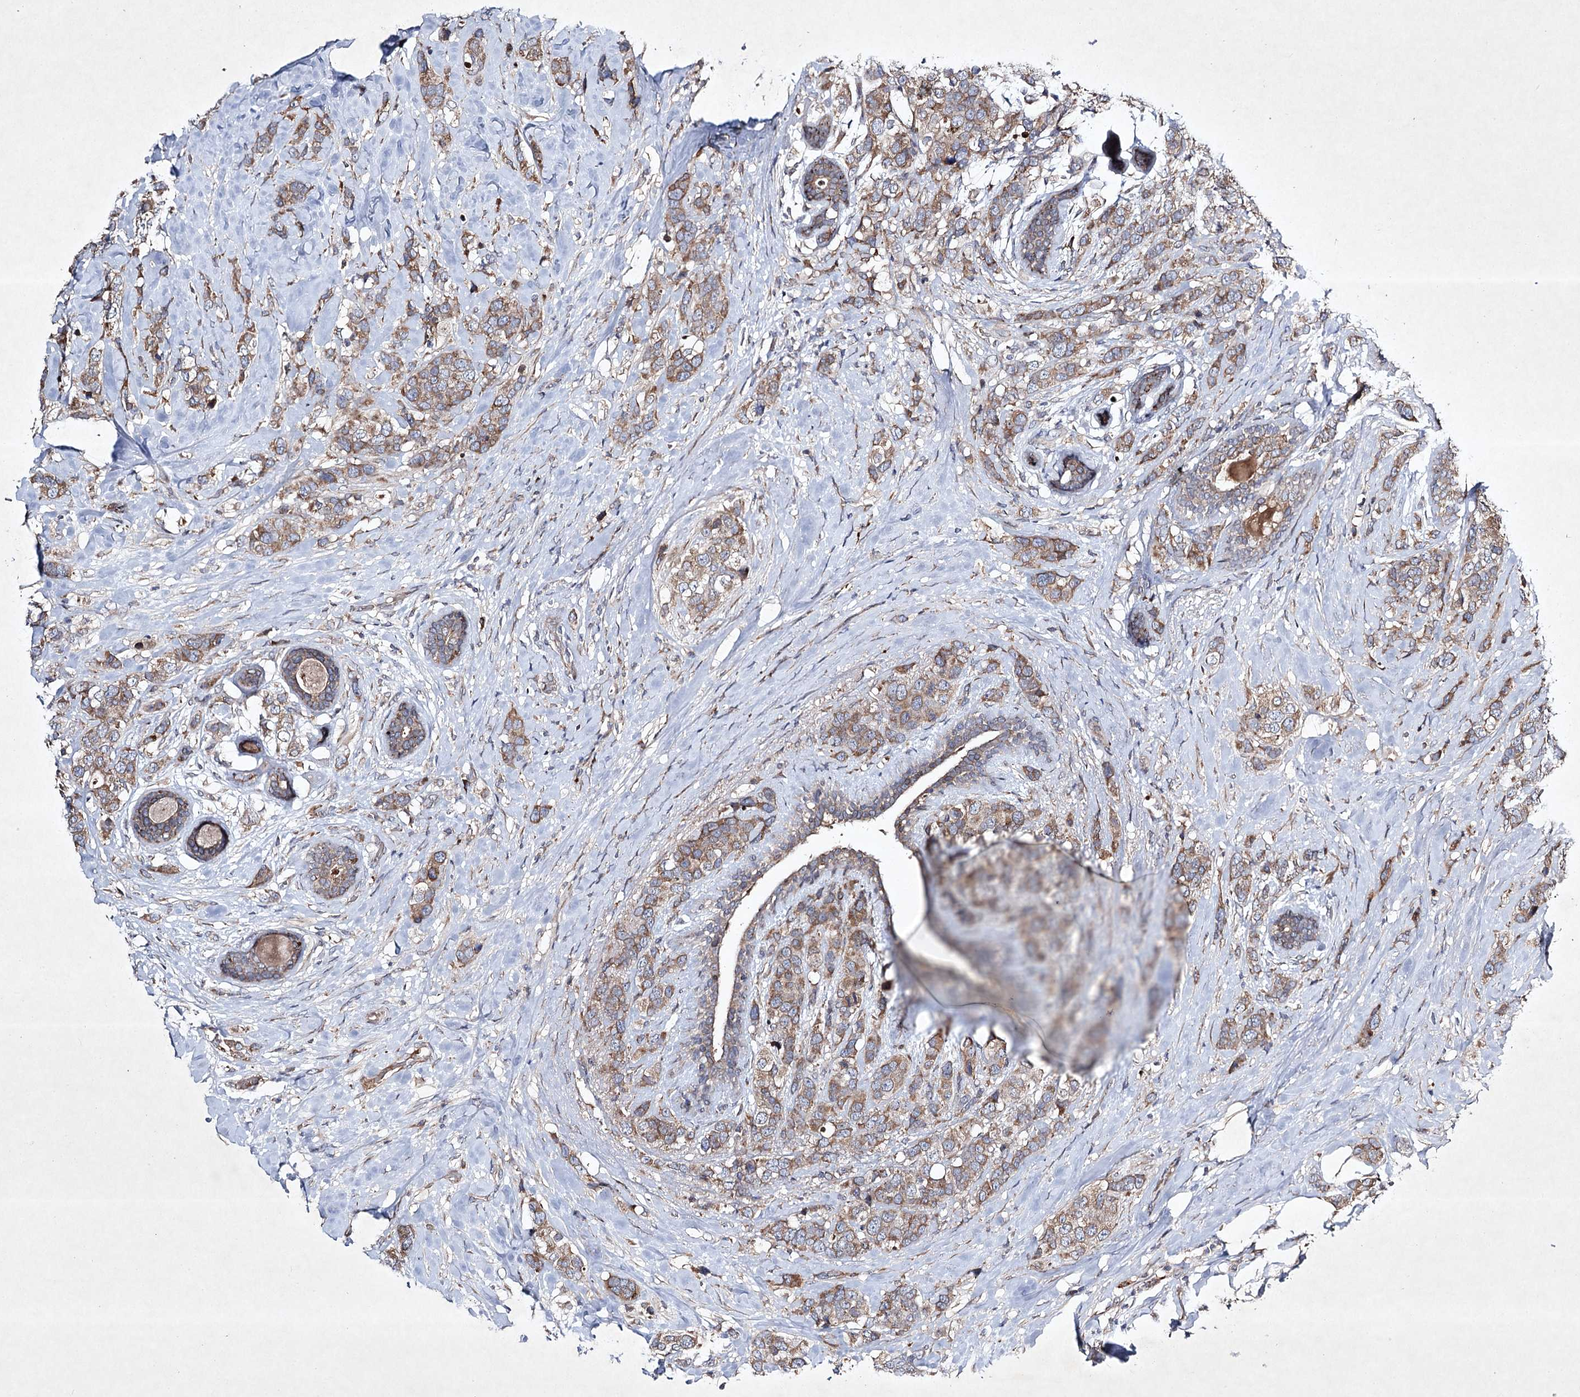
{"staining": {"intensity": "moderate", "quantity": ">75%", "location": "cytoplasmic/membranous"}, "tissue": "breast cancer", "cell_type": "Tumor cells", "image_type": "cancer", "snomed": [{"axis": "morphology", "description": "Lobular carcinoma"}, {"axis": "topography", "description": "Breast"}], "caption": "Tumor cells display medium levels of moderate cytoplasmic/membranous expression in approximately >75% of cells in breast cancer.", "gene": "ALG9", "patient": {"sex": "female", "age": 59}}